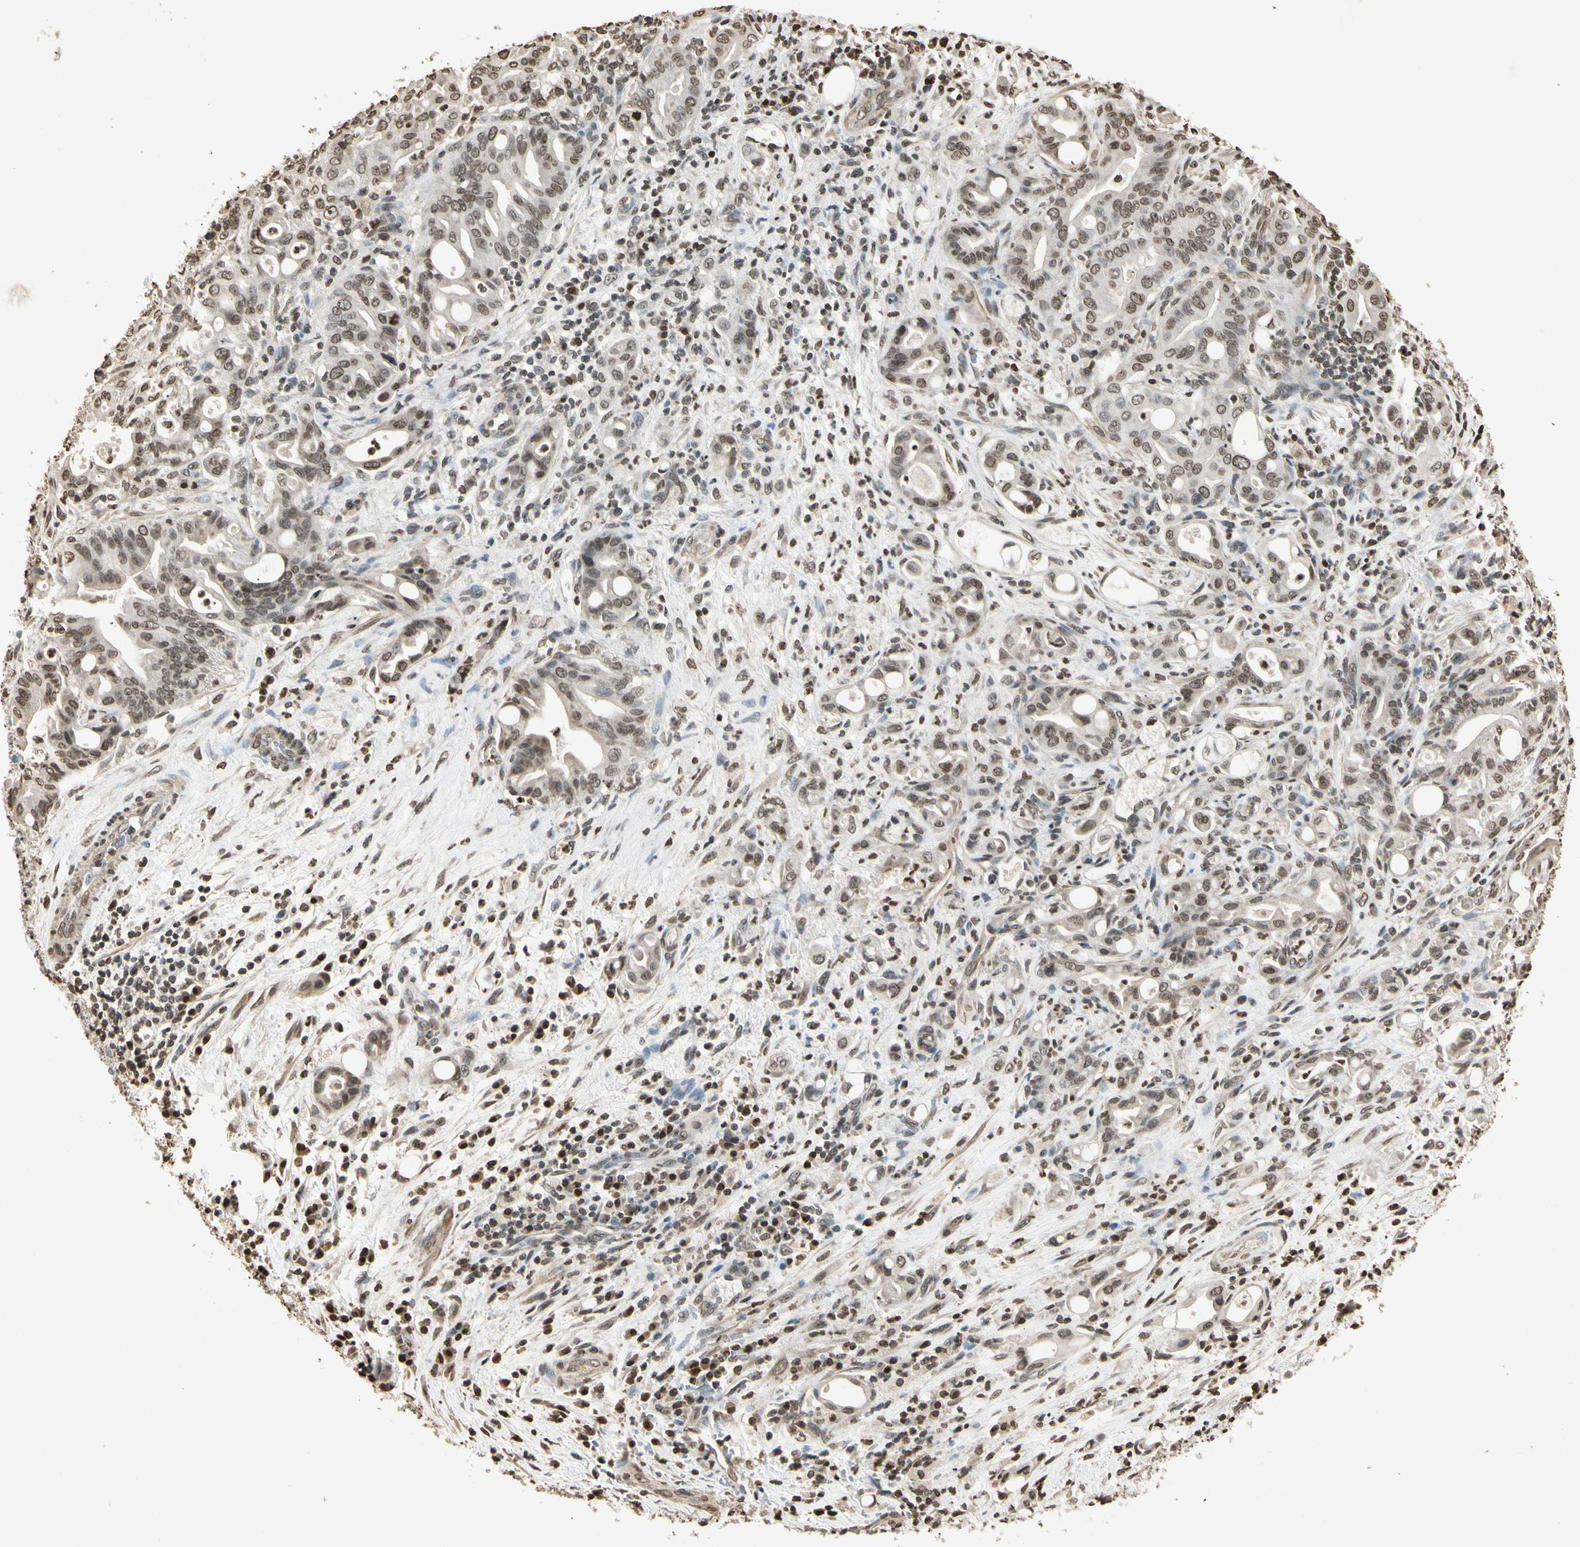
{"staining": {"intensity": "weak", "quantity": "25%-75%", "location": "cytoplasmic/membranous,nuclear"}, "tissue": "liver cancer", "cell_type": "Tumor cells", "image_type": "cancer", "snomed": [{"axis": "morphology", "description": "Cholangiocarcinoma"}, {"axis": "topography", "description": "Liver"}], "caption": "A histopathology image of liver cholangiocarcinoma stained for a protein reveals weak cytoplasmic/membranous and nuclear brown staining in tumor cells.", "gene": "TOP1", "patient": {"sex": "female", "age": 68}}